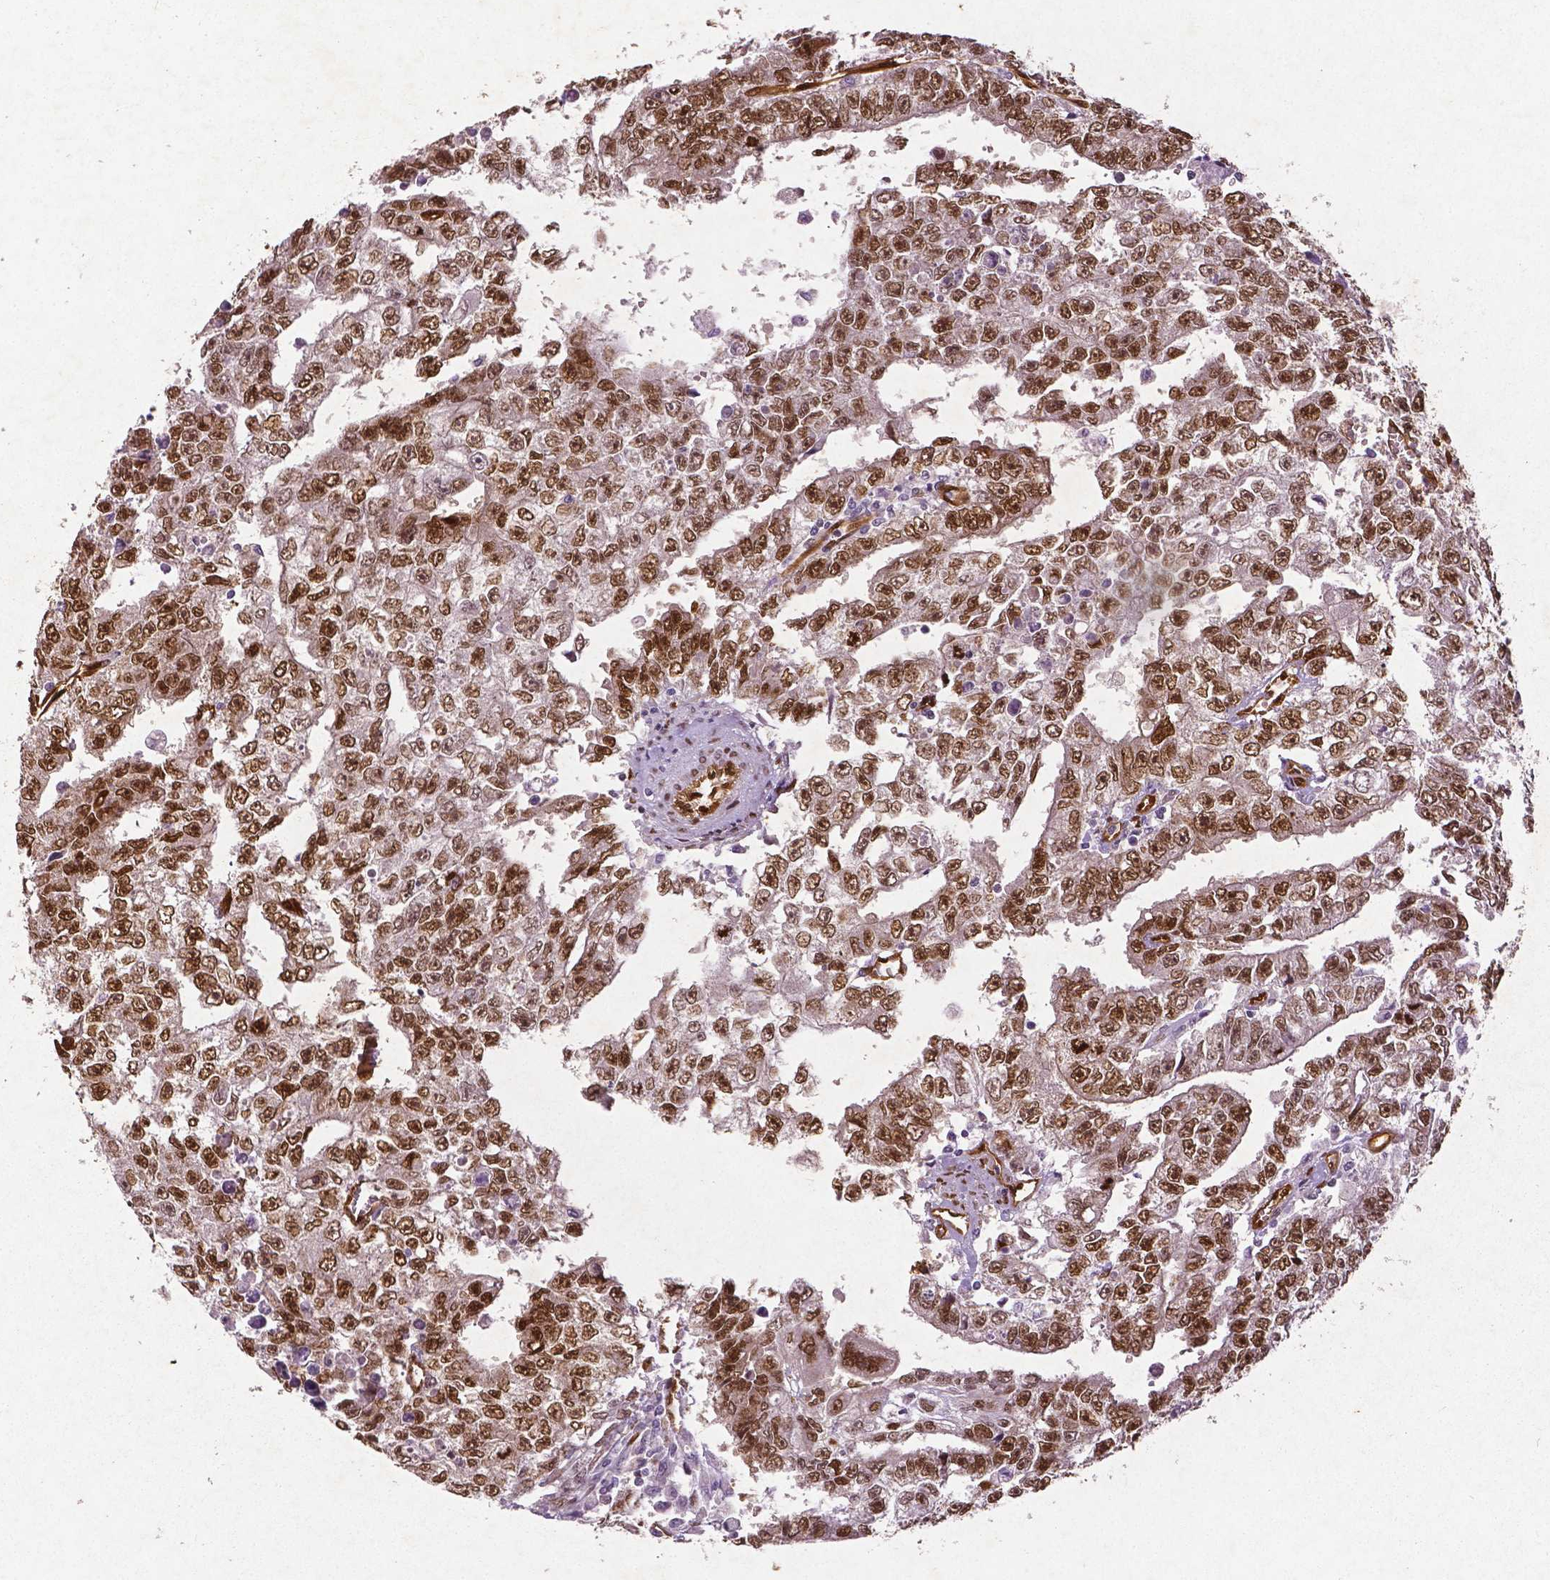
{"staining": {"intensity": "moderate", "quantity": ">75%", "location": "cytoplasmic/membranous,nuclear"}, "tissue": "testis cancer", "cell_type": "Tumor cells", "image_type": "cancer", "snomed": [{"axis": "morphology", "description": "Carcinoma, Embryonal, NOS"}, {"axis": "morphology", "description": "Teratoma, malignant, NOS"}, {"axis": "topography", "description": "Testis"}], "caption": "An image of human testis cancer (embryonal carcinoma) stained for a protein reveals moderate cytoplasmic/membranous and nuclear brown staining in tumor cells. The staining was performed using DAB, with brown indicating positive protein expression. Nuclei are stained blue with hematoxylin.", "gene": "WWTR1", "patient": {"sex": "male", "age": 24}}